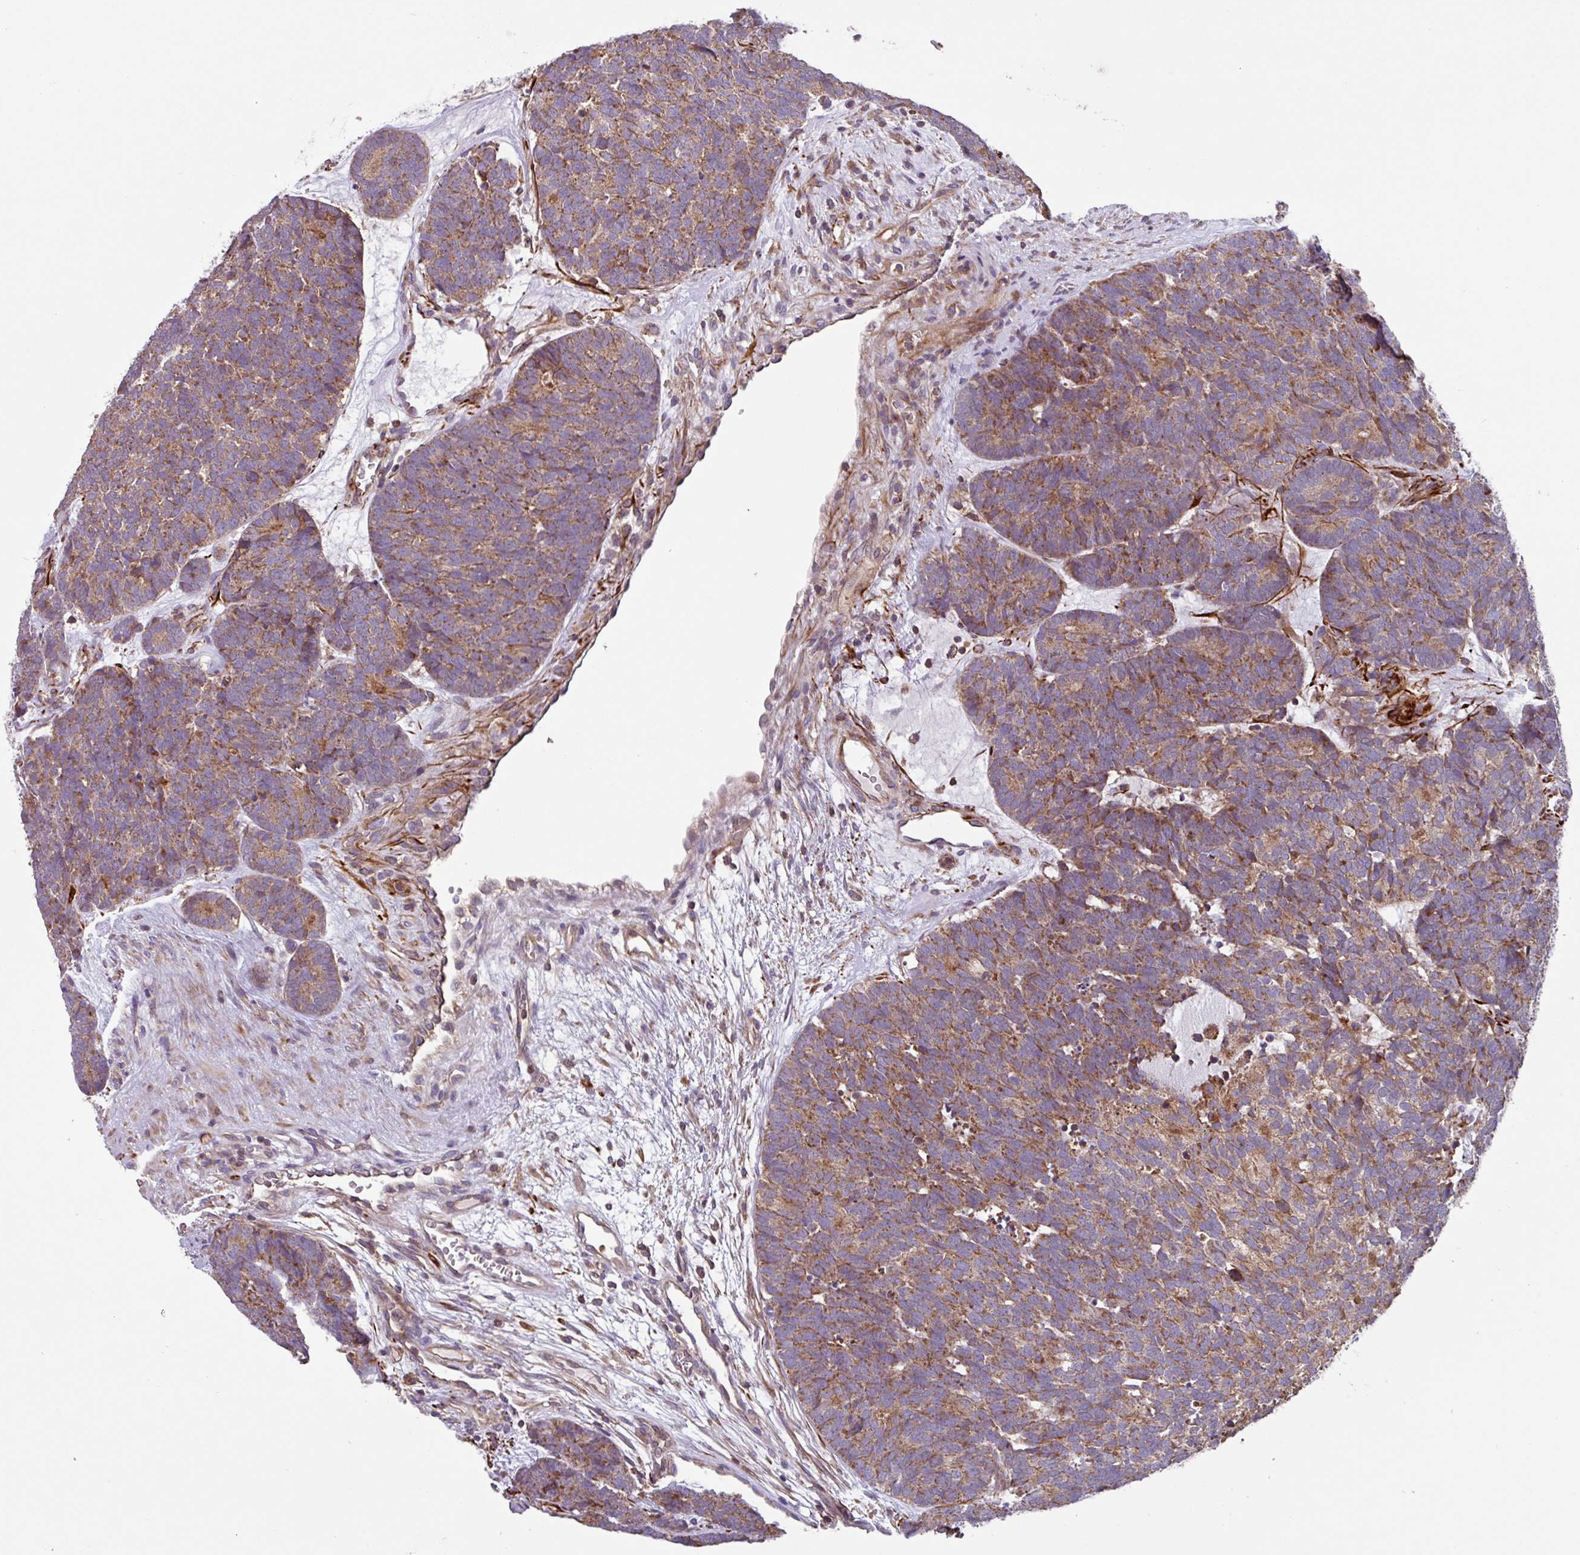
{"staining": {"intensity": "moderate", "quantity": ">75%", "location": "cytoplasmic/membranous"}, "tissue": "head and neck cancer", "cell_type": "Tumor cells", "image_type": "cancer", "snomed": [{"axis": "morphology", "description": "Adenocarcinoma, NOS"}, {"axis": "topography", "description": "Head-Neck"}], "caption": "Approximately >75% of tumor cells in human head and neck adenocarcinoma show moderate cytoplasmic/membranous protein staining as visualized by brown immunohistochemical staining.", "gene": "PLEKHD1", "patient": {"sex": "female", "age": 81}}